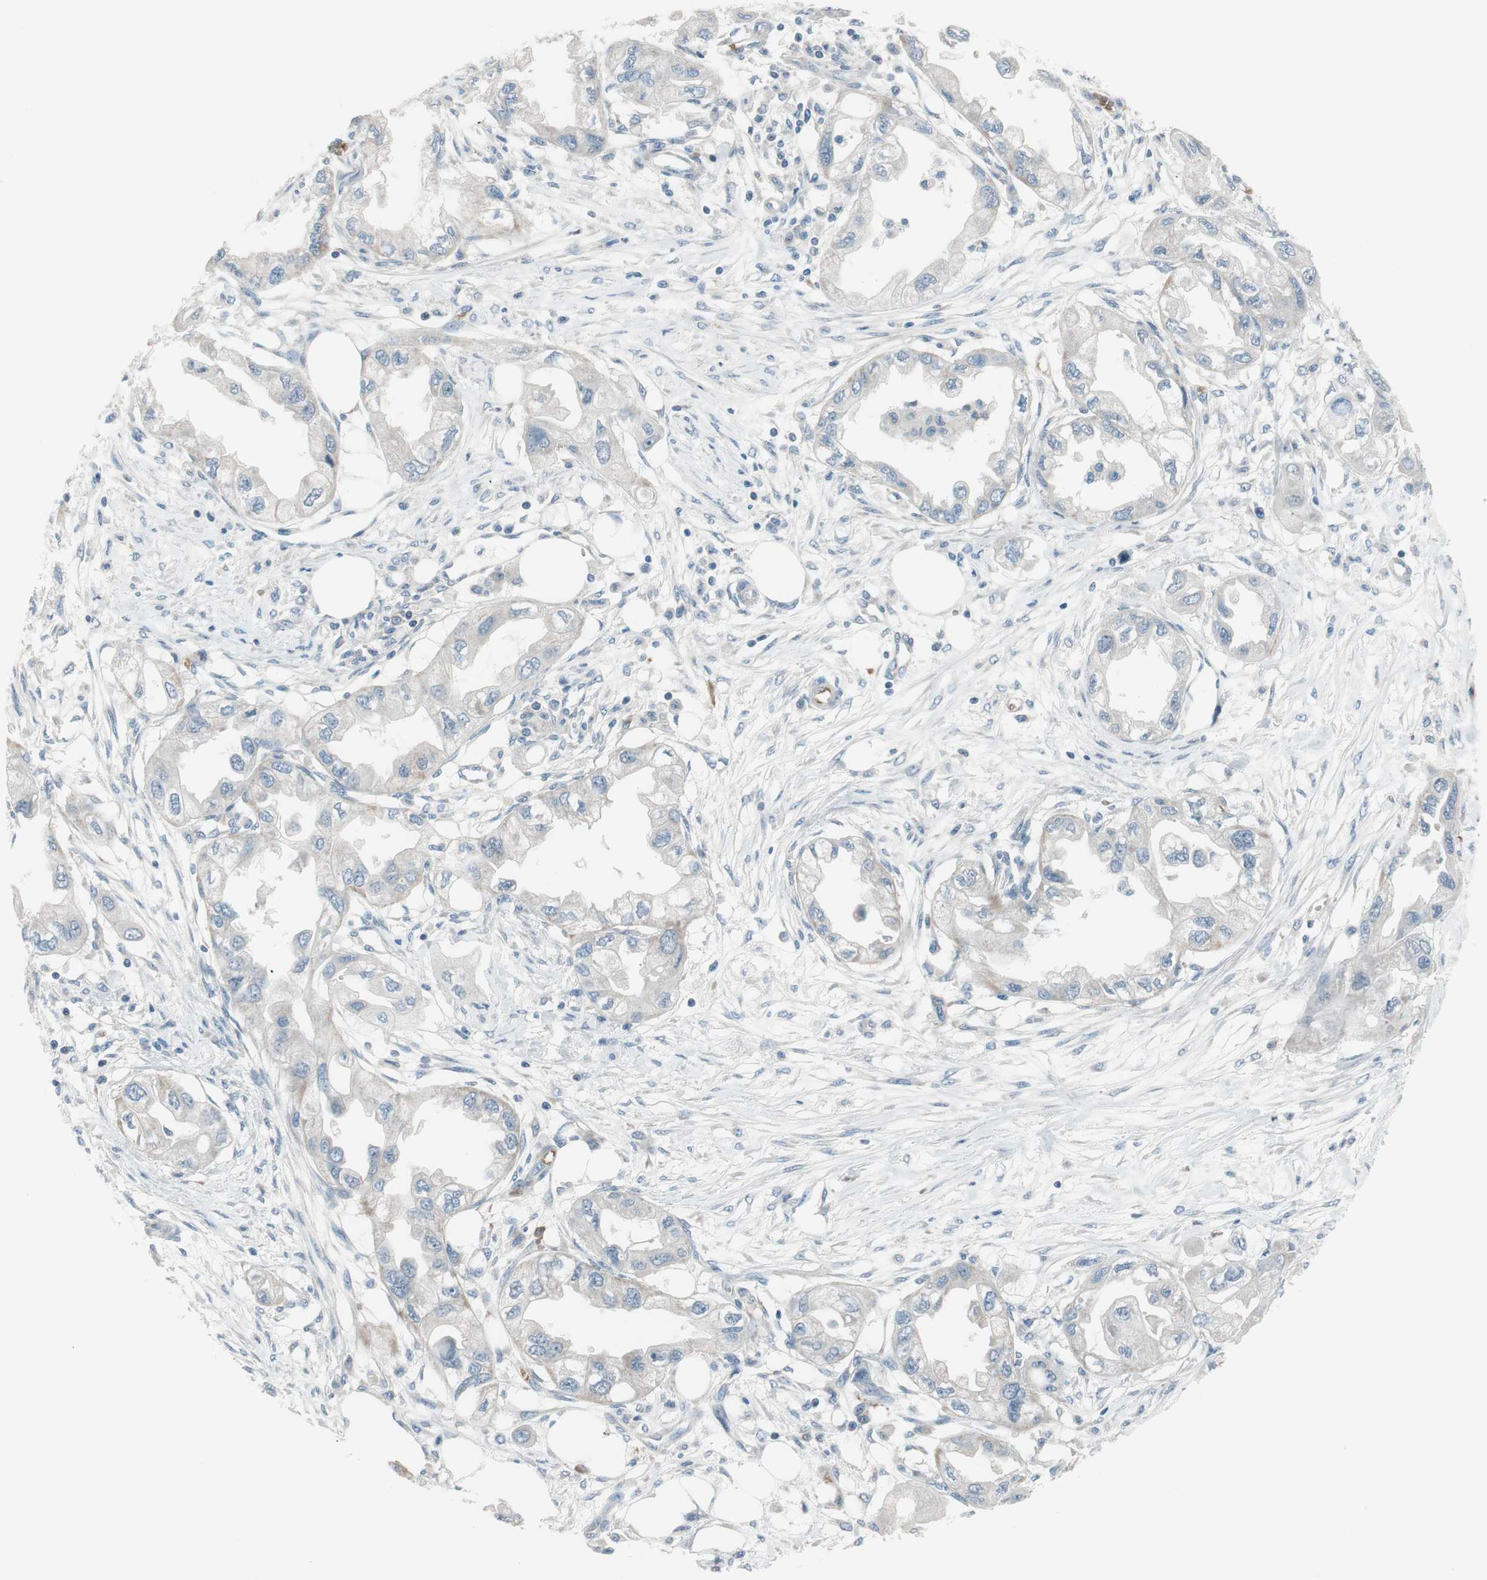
{"staining": {"intensity": "negative", "quantity": "none", "location": "none"}, "tissue": "endometrial cancer", "cell_type": "Tumor cells", "image_type": "cancer", "snomed": [{"axis": "morphology", "description": "Adenocarcinoma, NOS"}, {"axis": "topography", "description": "Endometrium"}], "caption": "Immunohistochemistry micrograph of endometrial cancer stained for a protein (brown), which shows no positivity in tumor cells.", "gene": "GYPC", "patient": {"sex": "female", "age": 67}}